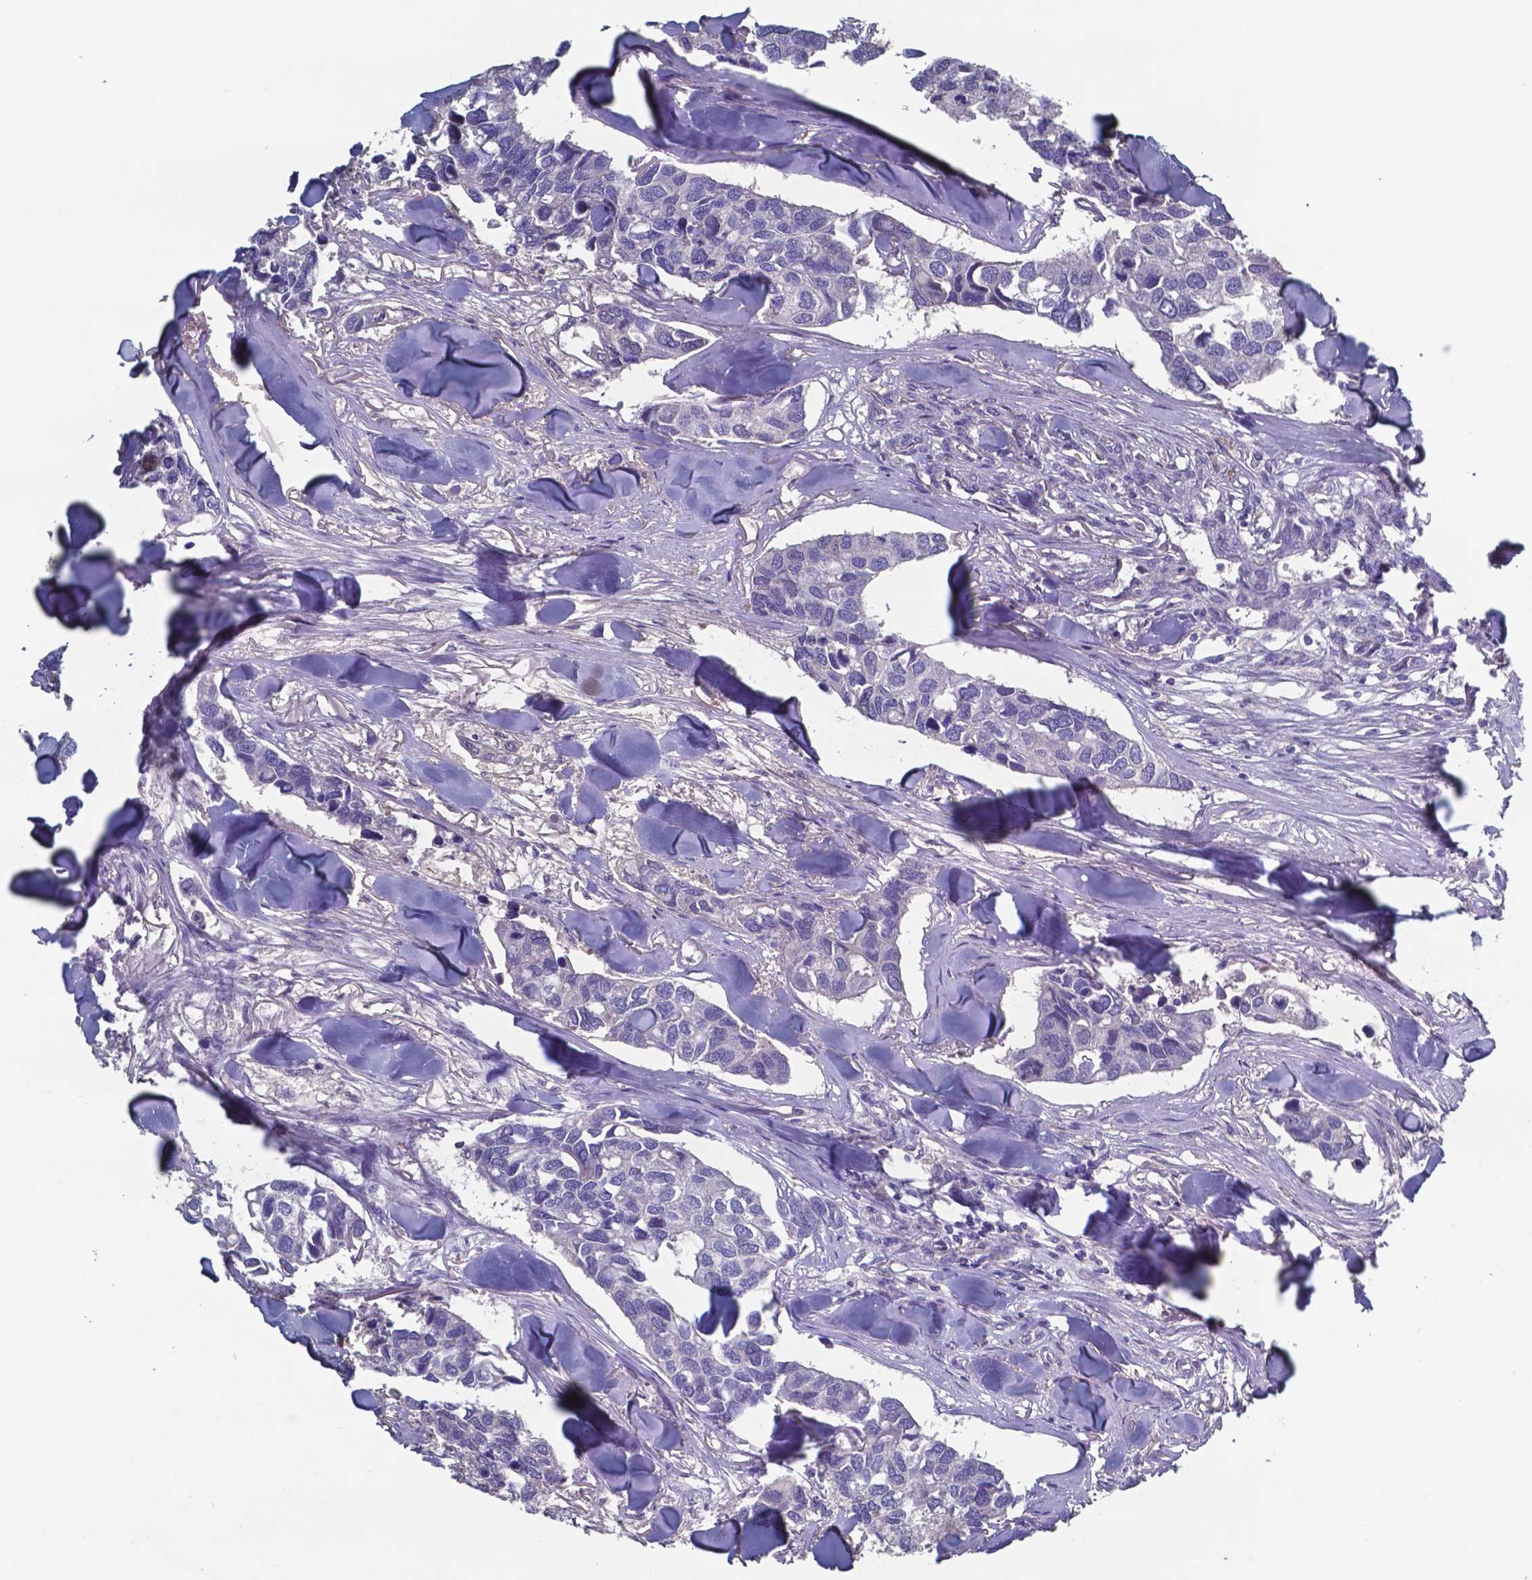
{"staining": {"intensity": "negative", "quantity": "none", "location": "none"}, "tissue": "breast cancer", "cell_type": "Tumor cells", "image_type": "cancer", "snomed": [{"axis": "morphology", "description": "Duct carcinoma"}, {"axis": "topography", "description": "Breast"}], "caption": "DAB (3,3'-diaminobenzidine) immunohistochemical staining of breast cancer reveals no significant staining in tumor cells. The staining is performed using DAB (3,3'-diaminobenzidine) brown chromogen with nuclei counter-stained in using hematoxylin.", "gene": "TTR", "patient": {"sex": "female", "age": 83}}